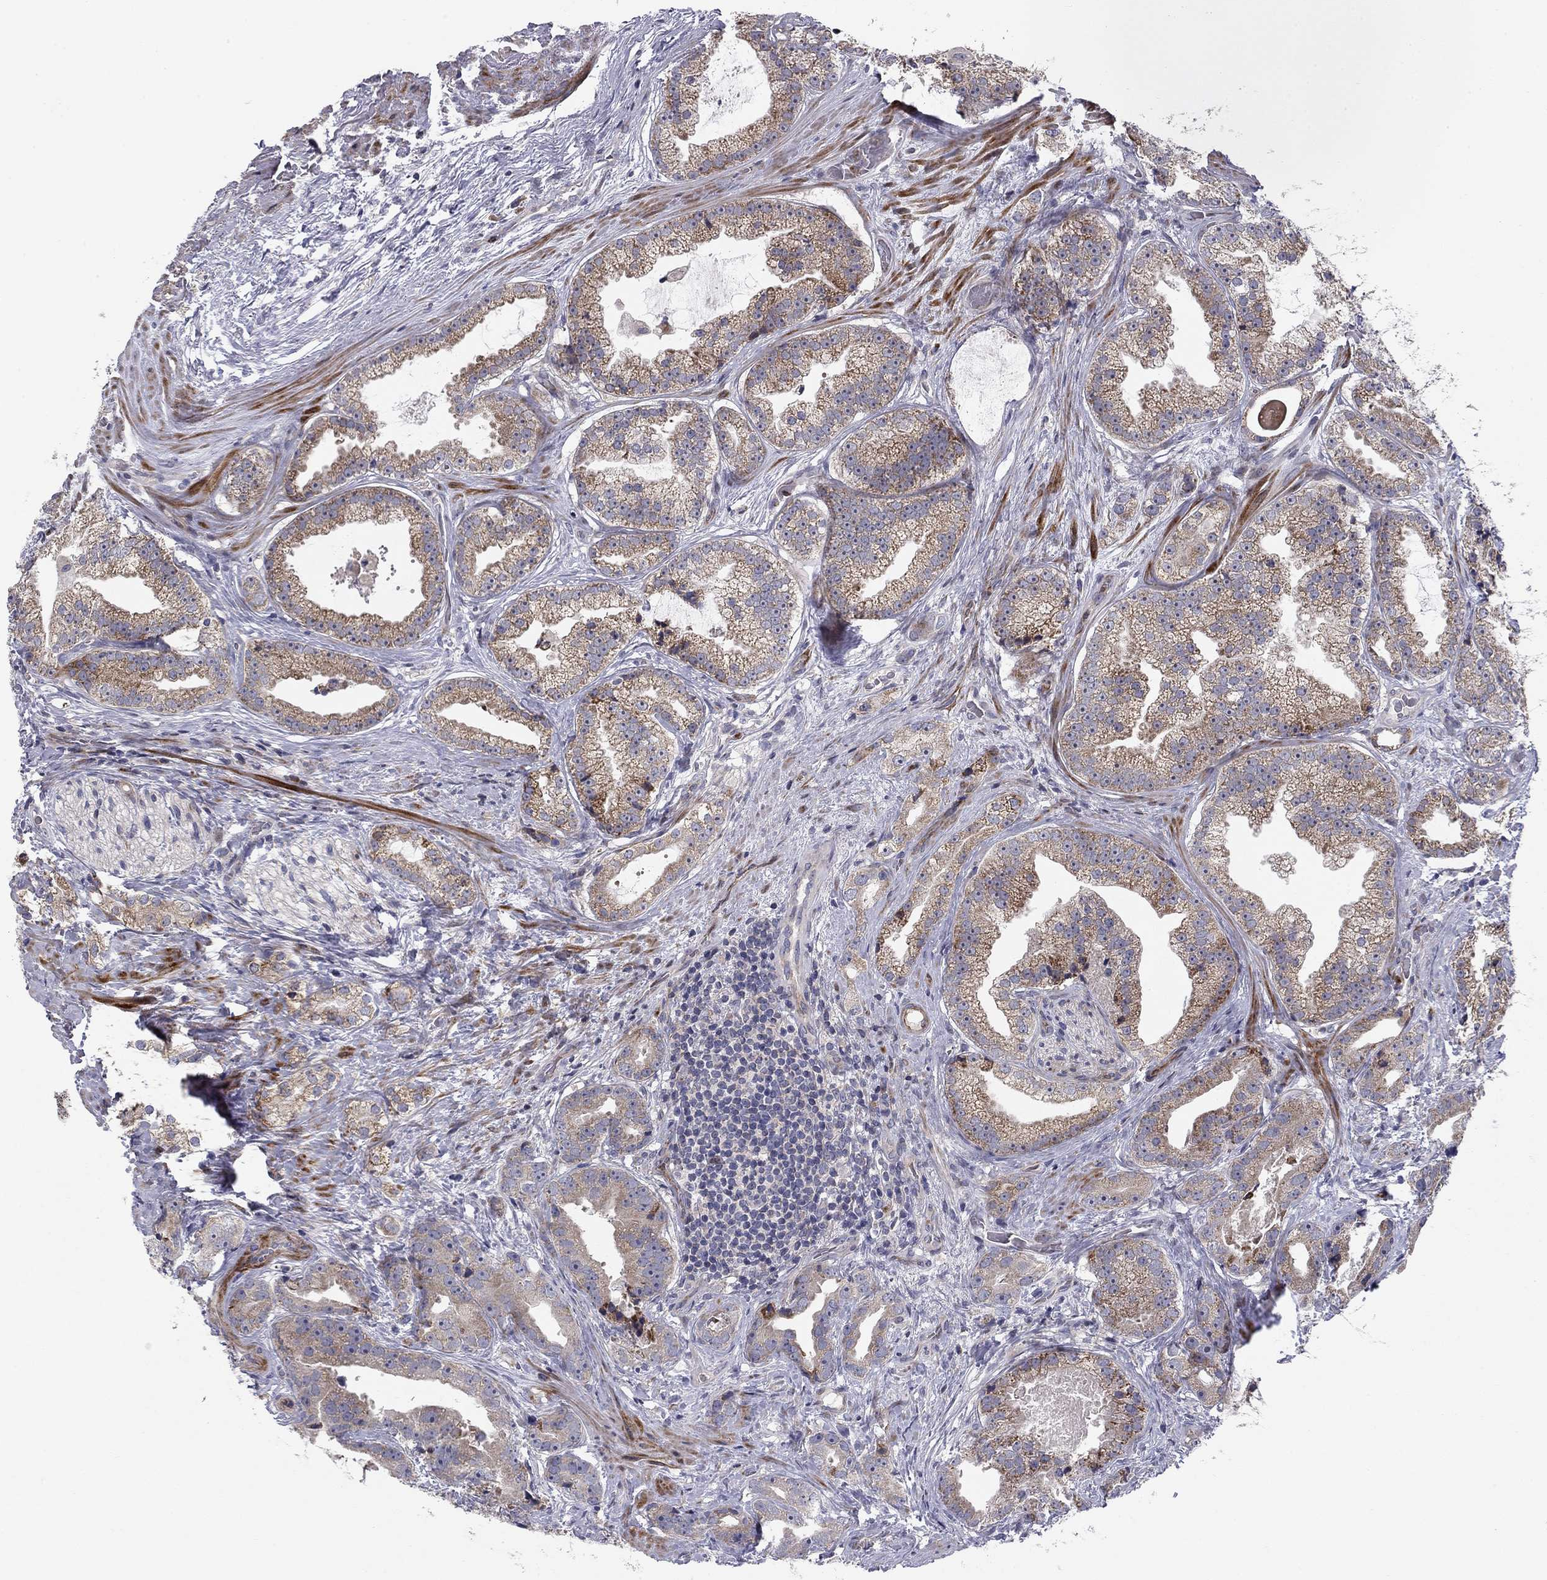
{"staining": {"intensity": "weak", "quantity": ">75%", "location": "cytoplasmic/membranous"}, "tissue": "prostate cancer", "cell_type": "Tumor cells", "image_type": "cancer", "snomed": [{"axis": "morphology", "description": "Adenocarcinoma, NOS"}, {"axis": "morphology", "description": "Adenocarcinoma, High grade"}, {"axis": "topography", "description": "Prostate"}], "caption": "The micrograph demonstrates a brown stain indicating the presence of a protein in the cytoplasmic/membranous of tumor cells in high-grade adenocarcinoma (prostate). (DAB IHC, brown staining for protein, blue staining for nuclei).", "gene": "MIOS", "patient": {"sex": "male", "age": 64}}